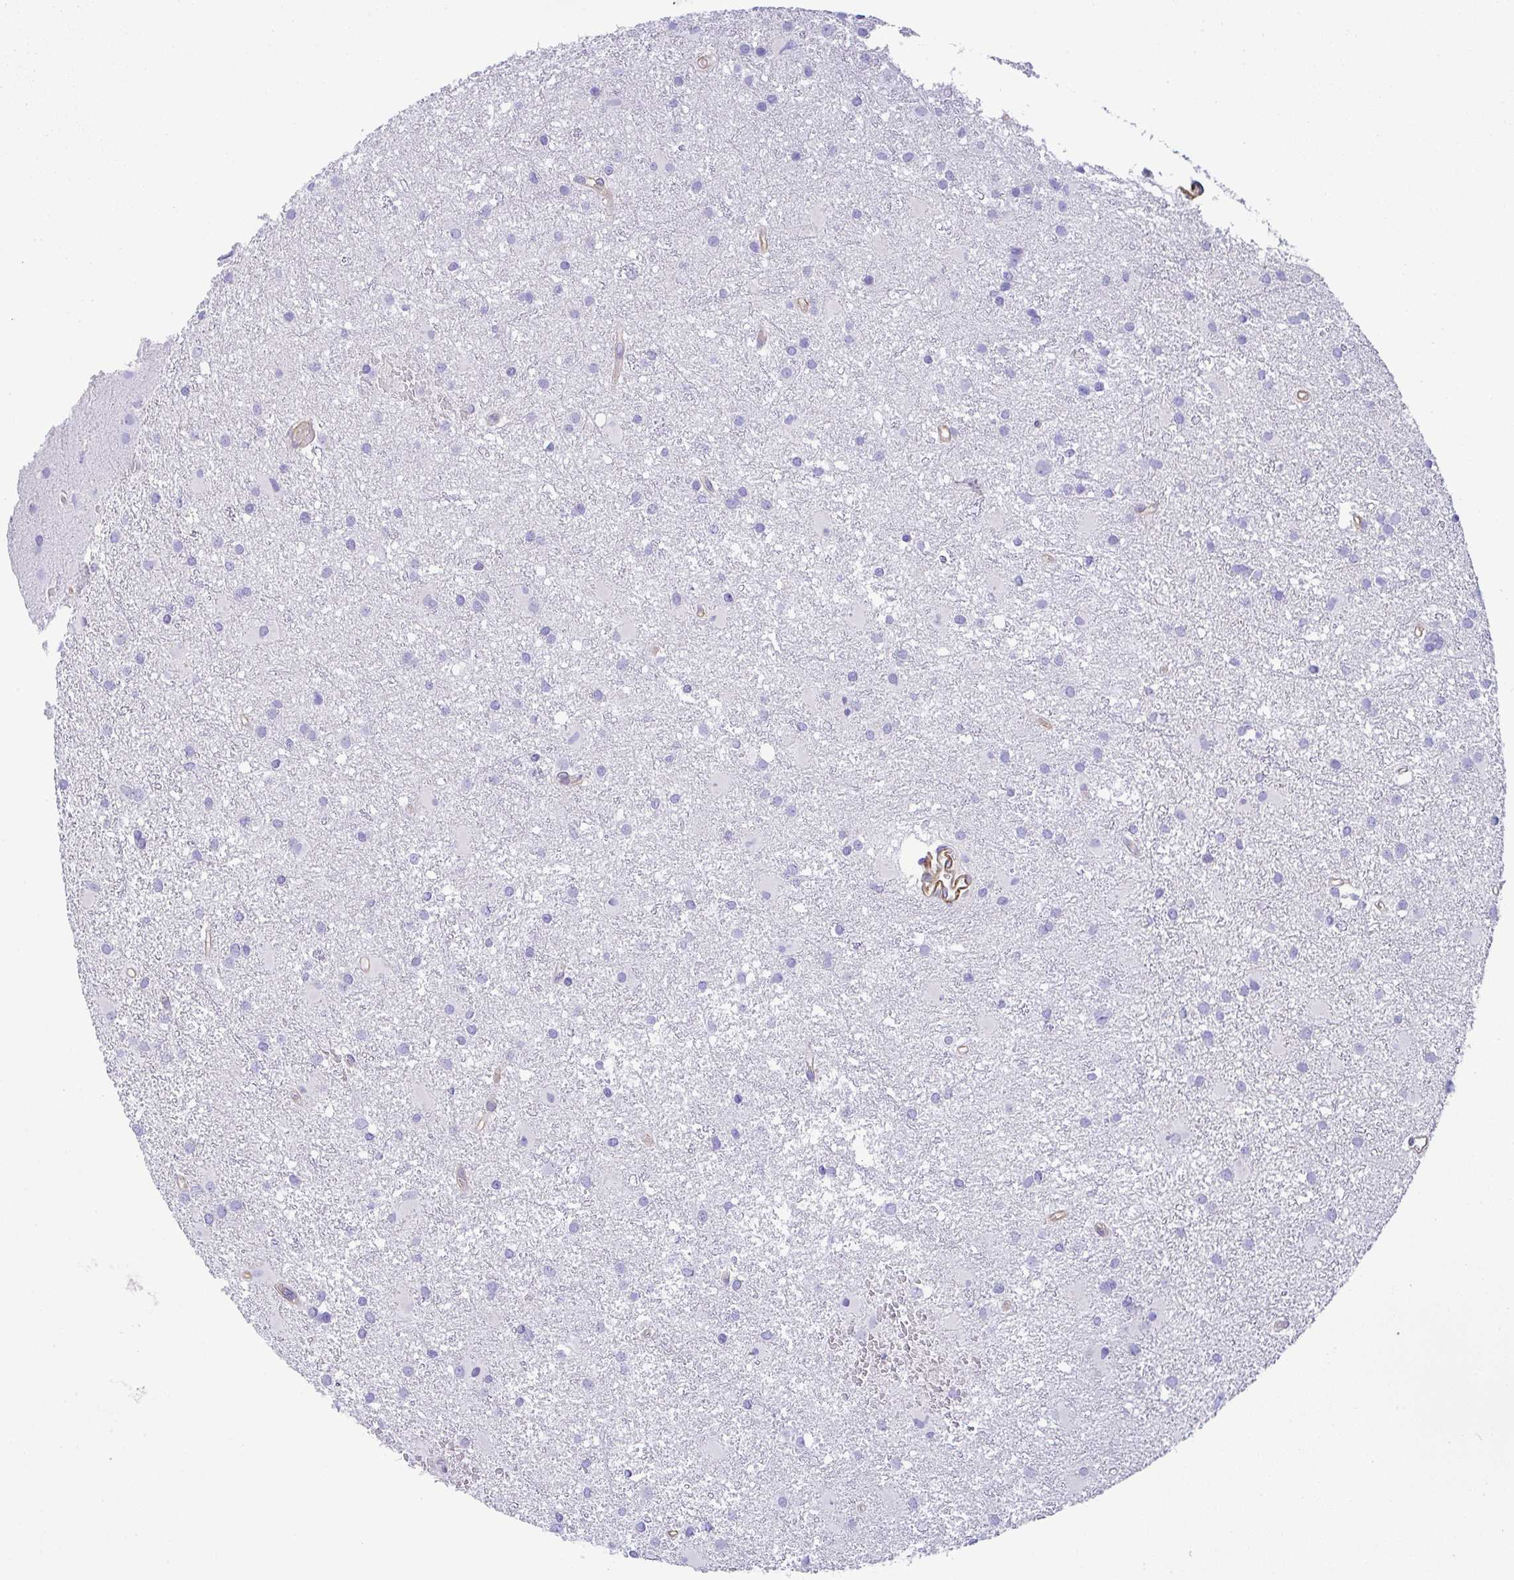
{"staining": {"intensity": "negative", "quantity": "none", "location": "none"}, "tissue": "glioma", "cell_type": "Tumor cells", "image_type": "cancer", "snomed": [{"axis": "morphology", "description": "Glioma, malignant, High grade"}, {"axis": "topography", "description": "Brain"}], "caption": "IHC of glioma demonstrates no staining in tumor cells.", "gene": "TNFAIP8", "patient": {"sex": "male", "age": 55}}